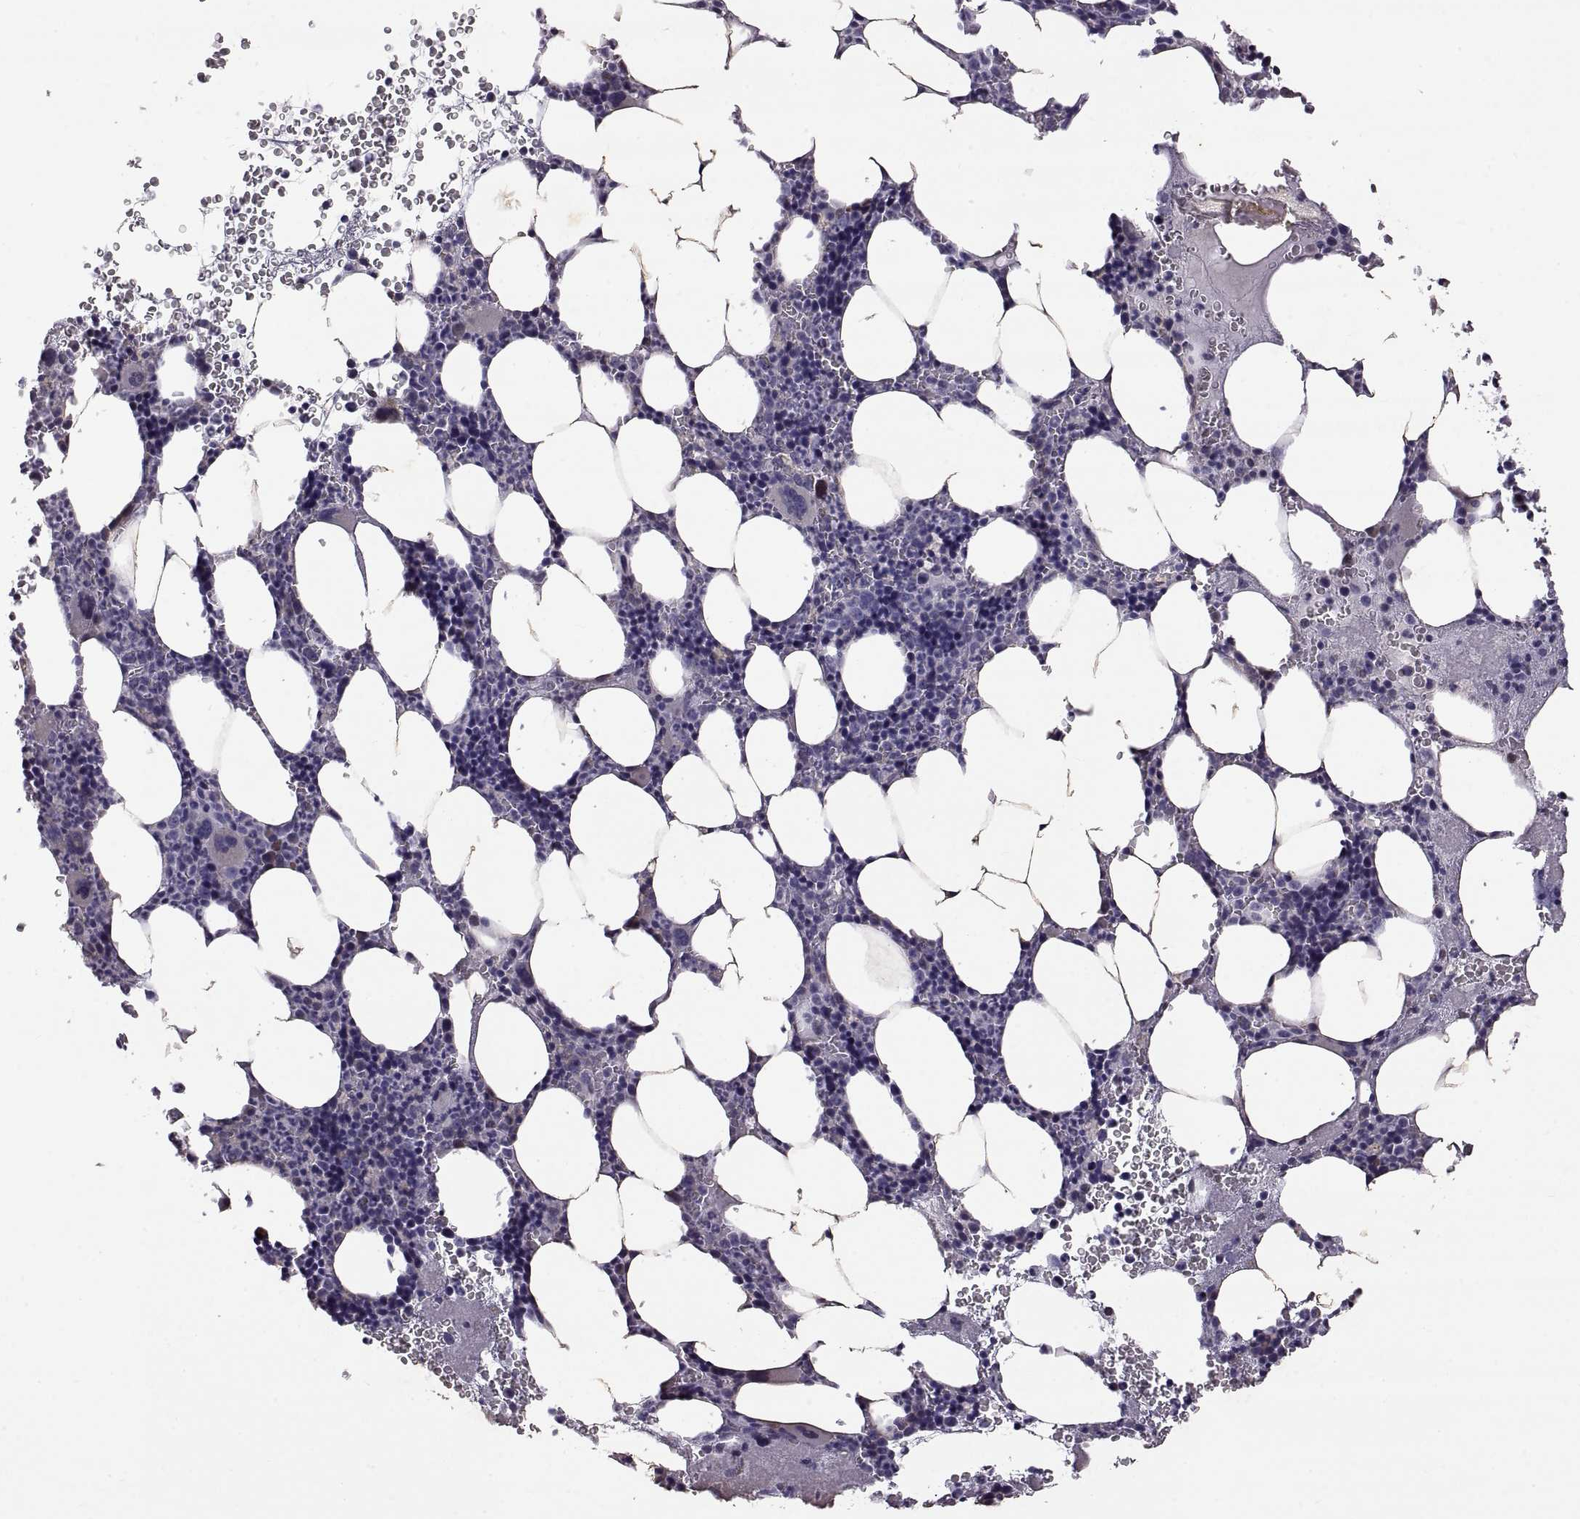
{"staining": {"intensity": "negative", "quantity": "none", "location": "none"}, "tissue": "bone marrow", "cell_type": "Hematopoietic cells", "image_type": "normal", "snomed": [{"axis": "morphology", "description": "Normal tissue, NOS"}, {"axis": "topography", "description": "Bone marrow"}], "caption": "Protein analysis of unremarkable bone marrow exhibits no significant expression in hematopoietic cells.", "gene": "DEFB136", "patient": {"sex": "male", "age": 44}}